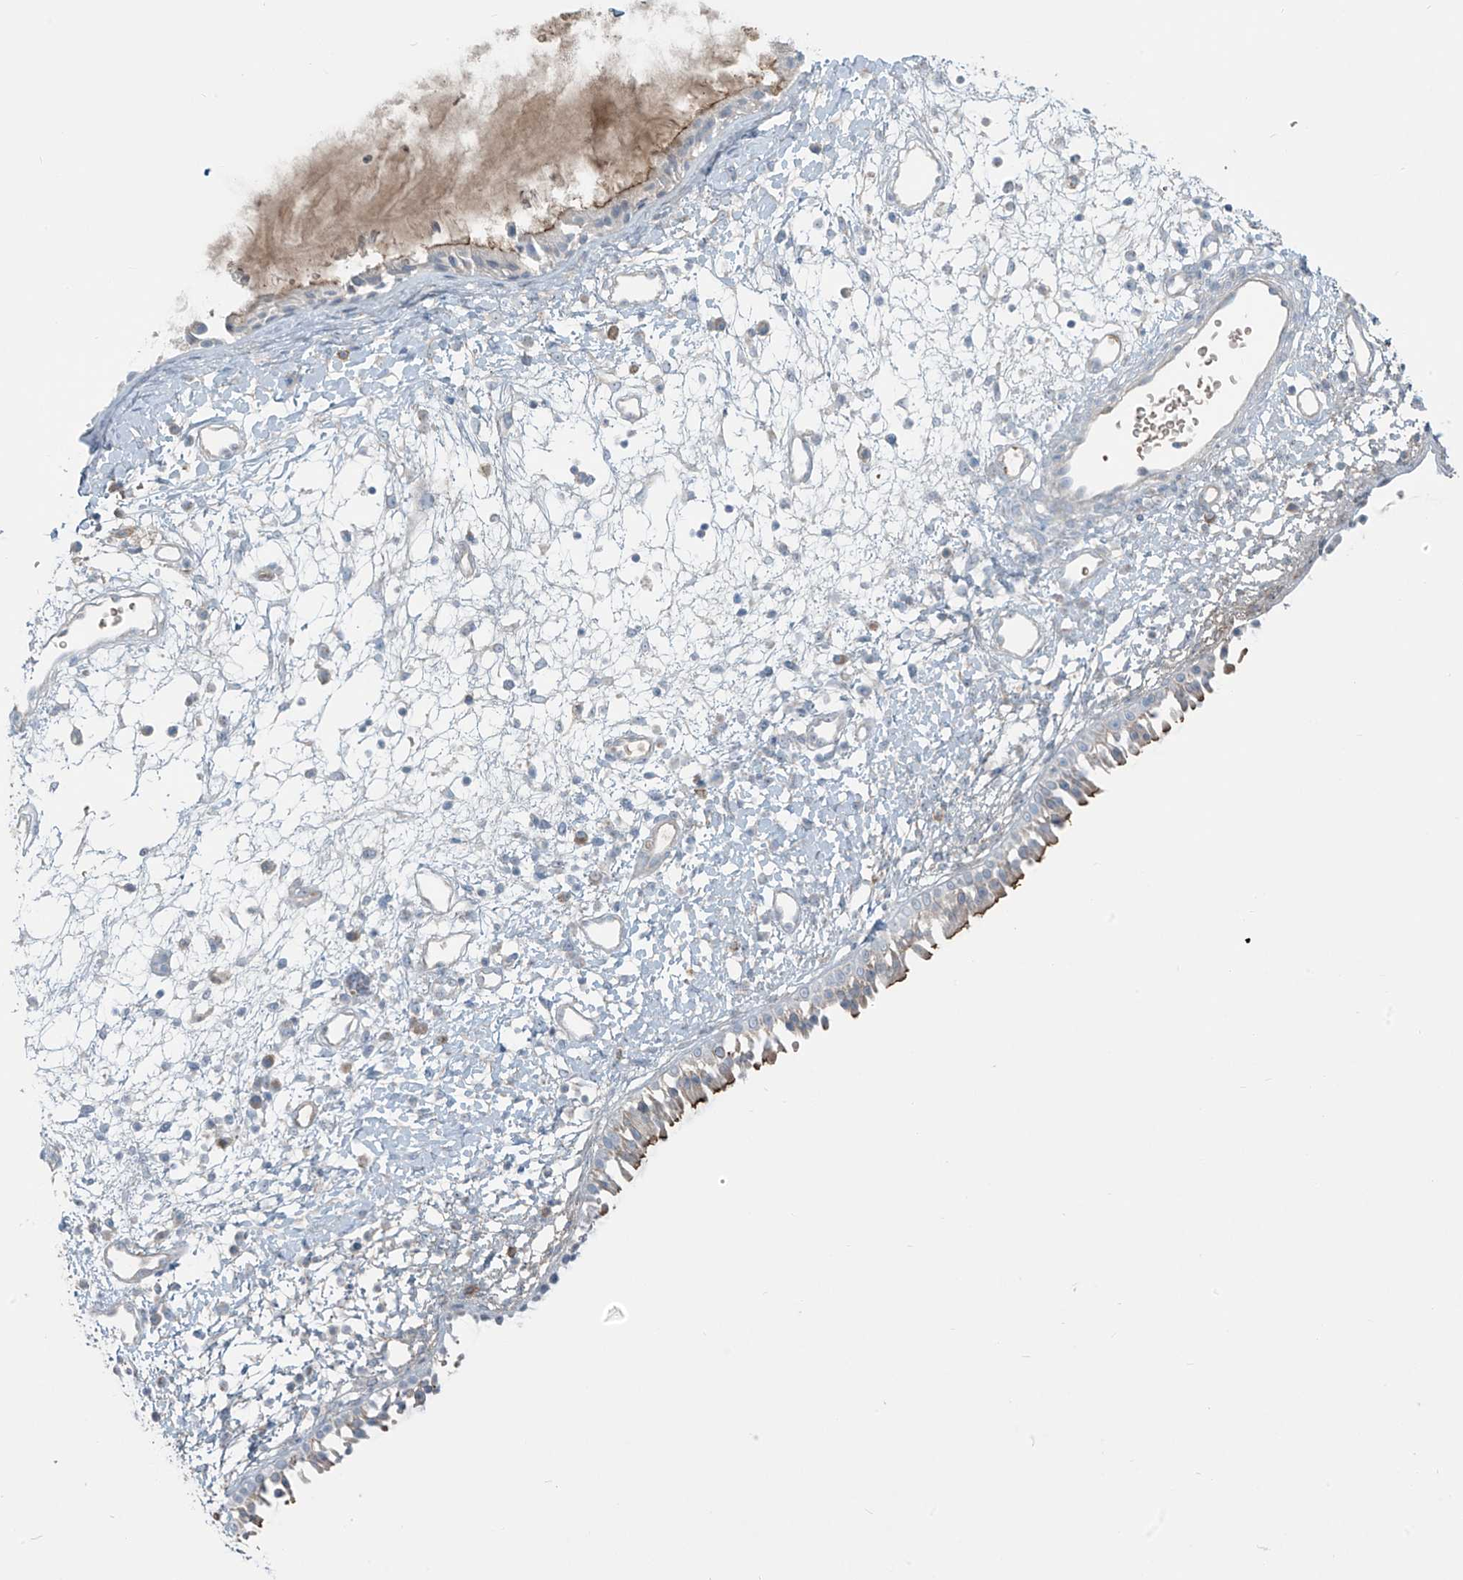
{"staining": {"intensity": "moderate", "quantity": ">75%", "location": "cytoplasmic/membranous"}, "tissue": "nasopharynx", "cell_type": "Respiratory epithelial cells", "image_type": "normal", "snomed": [{"axis": "morphology", "description": "Normal tissue, NOS"}, {"axis": "topography", "description": "Nasopharynx"}], "caption": "Immunohistochemistry (IHC) of benign human nasopharynx exhibits medium levels of moderate cytoplasmic/membranous expression in about >75% of respiratory epithelial cells.", "gene": "FAM131C", "patient": {"sex": "male", "age": 22}}